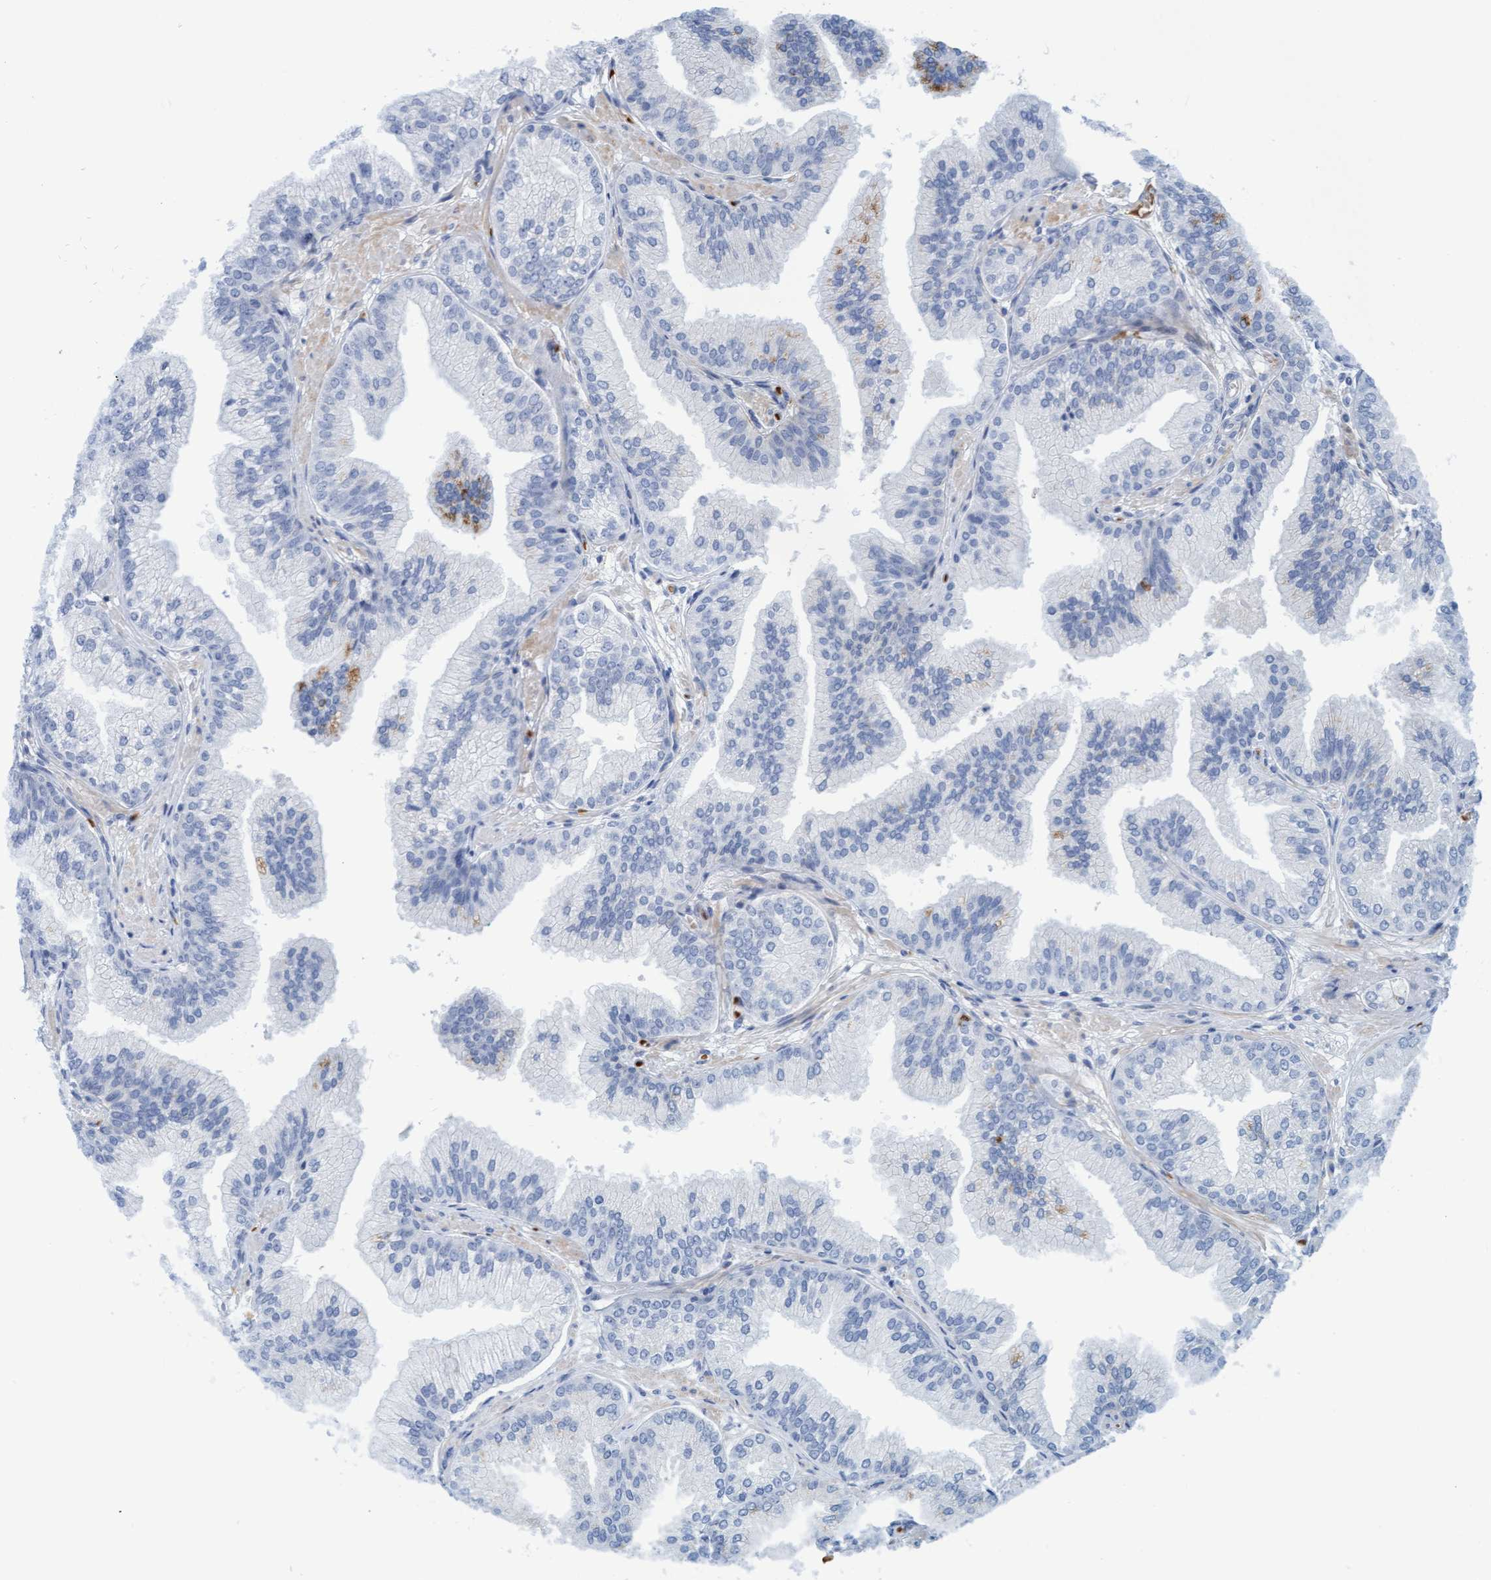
{"staining": {"intensity": "negative", "quantity": "none", "location": "none"}, "tissue": "prostate cancer", "cell_type": "Tumor cells", "image_type": "cancer", "snomed": [{"axis": "morphology", "description": "Adenocarcinoma, Low grade"}, {"axis": "topography", "description": "Prostate"}], "caption": "Immunohistochemistry histopathology image of prostate cancer stained for a protein (brown), which demonstrates no expression in tumor cells.", "gene": "P2RX5", "patient": {"sex": "male", "age": 52}}